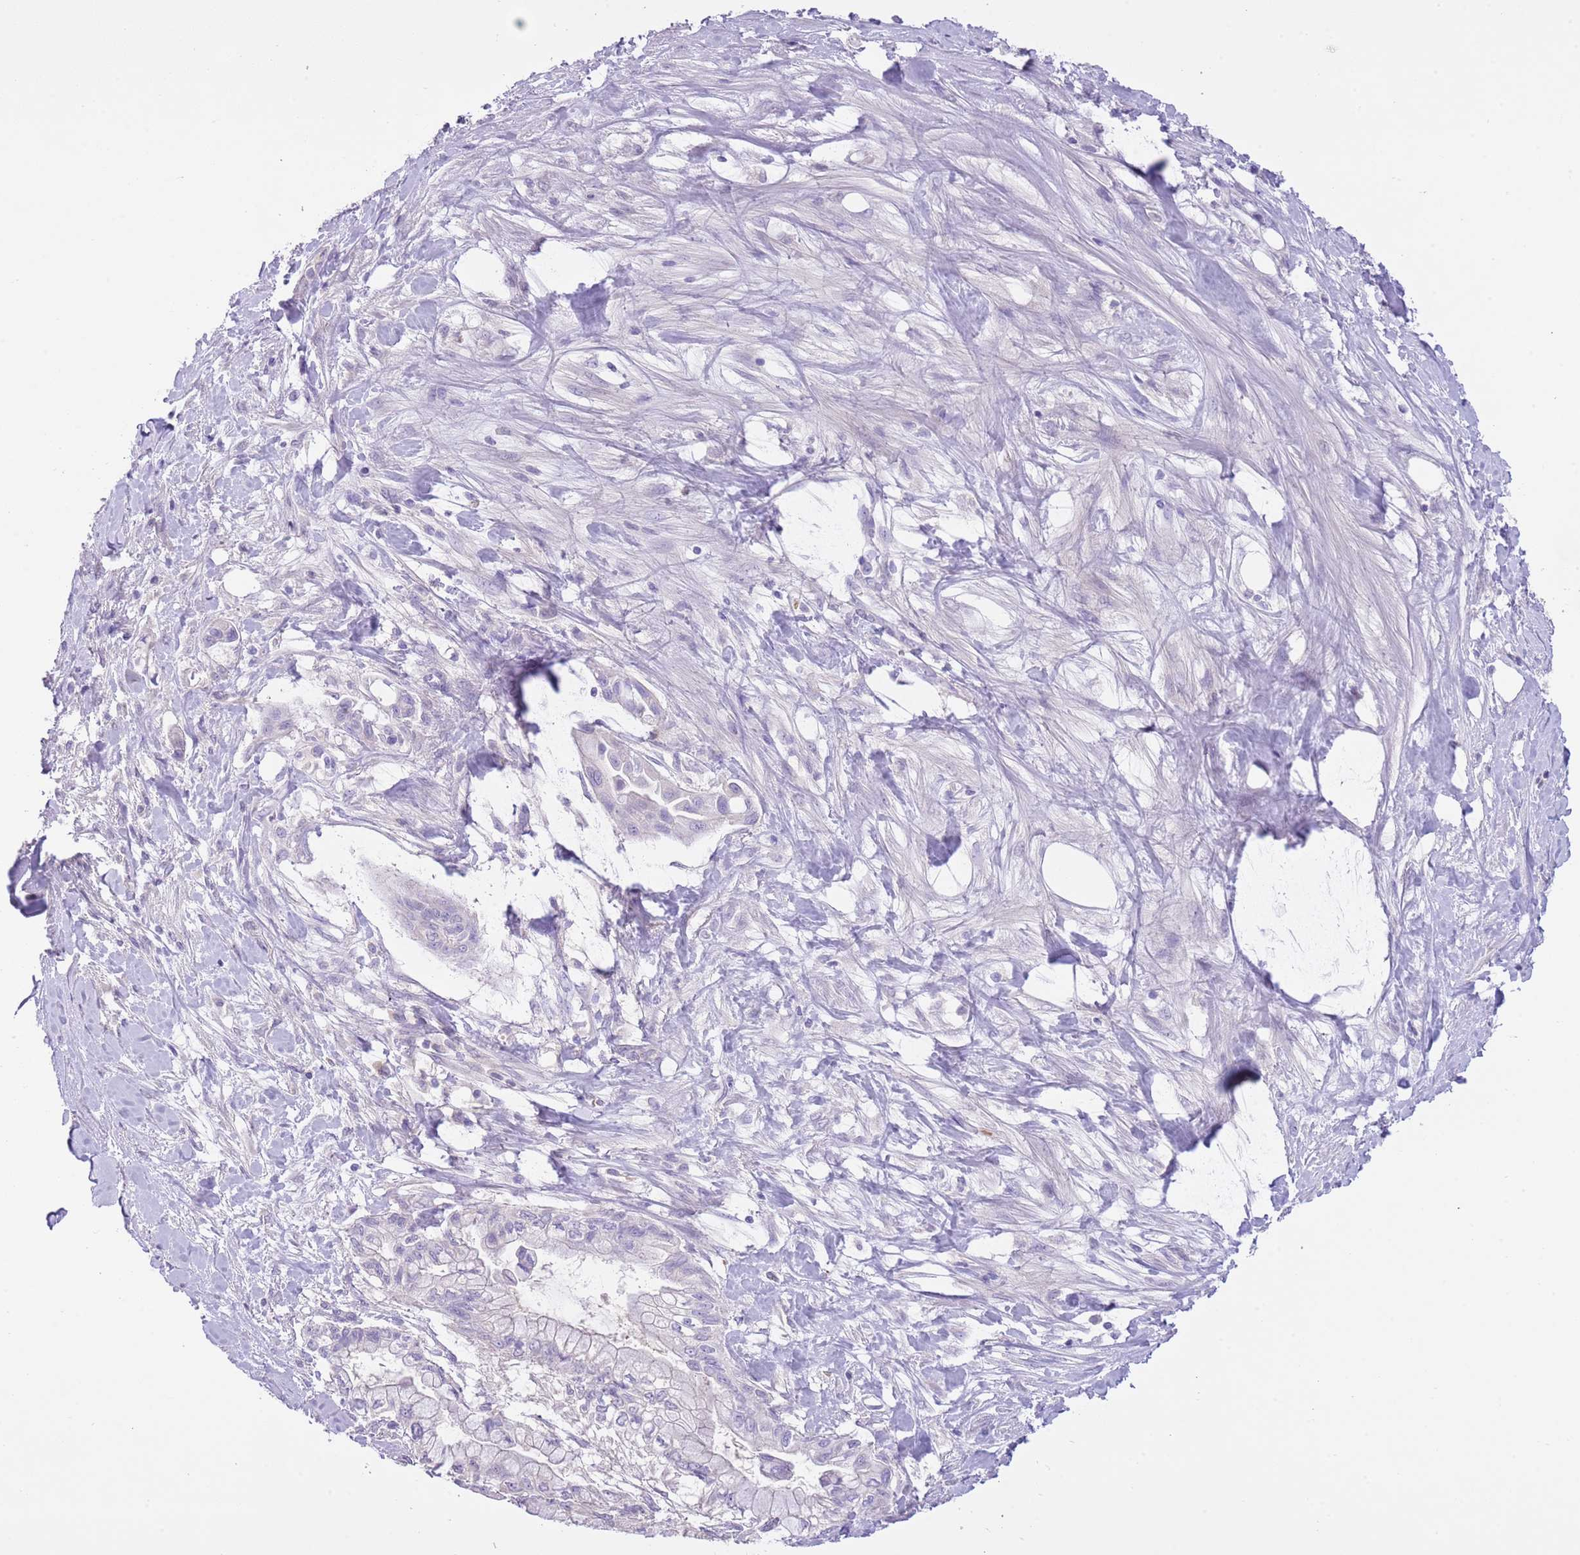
{"staining": {"intensity": "negative", "quantity": "none", "location": "none"}, "tissue": "pancreatic cancer", "cell_type": "Tumor cells", "image_type": "cancer", "snomed": [{"axis": "morphology", "description": "Adenocarcinoma, NOS"}, {"axis": "topography", "description": "Pancreas"}], "caption": "An IHC photomicrograph of pancreatic adenocarcinoma is shown. There is no staining in tumor cells of pancreatic adenocarcinoma. Nuclei are stained in blue.", "gene": "CLEC2A", "patient": {"sex": "male", "age": 48}}